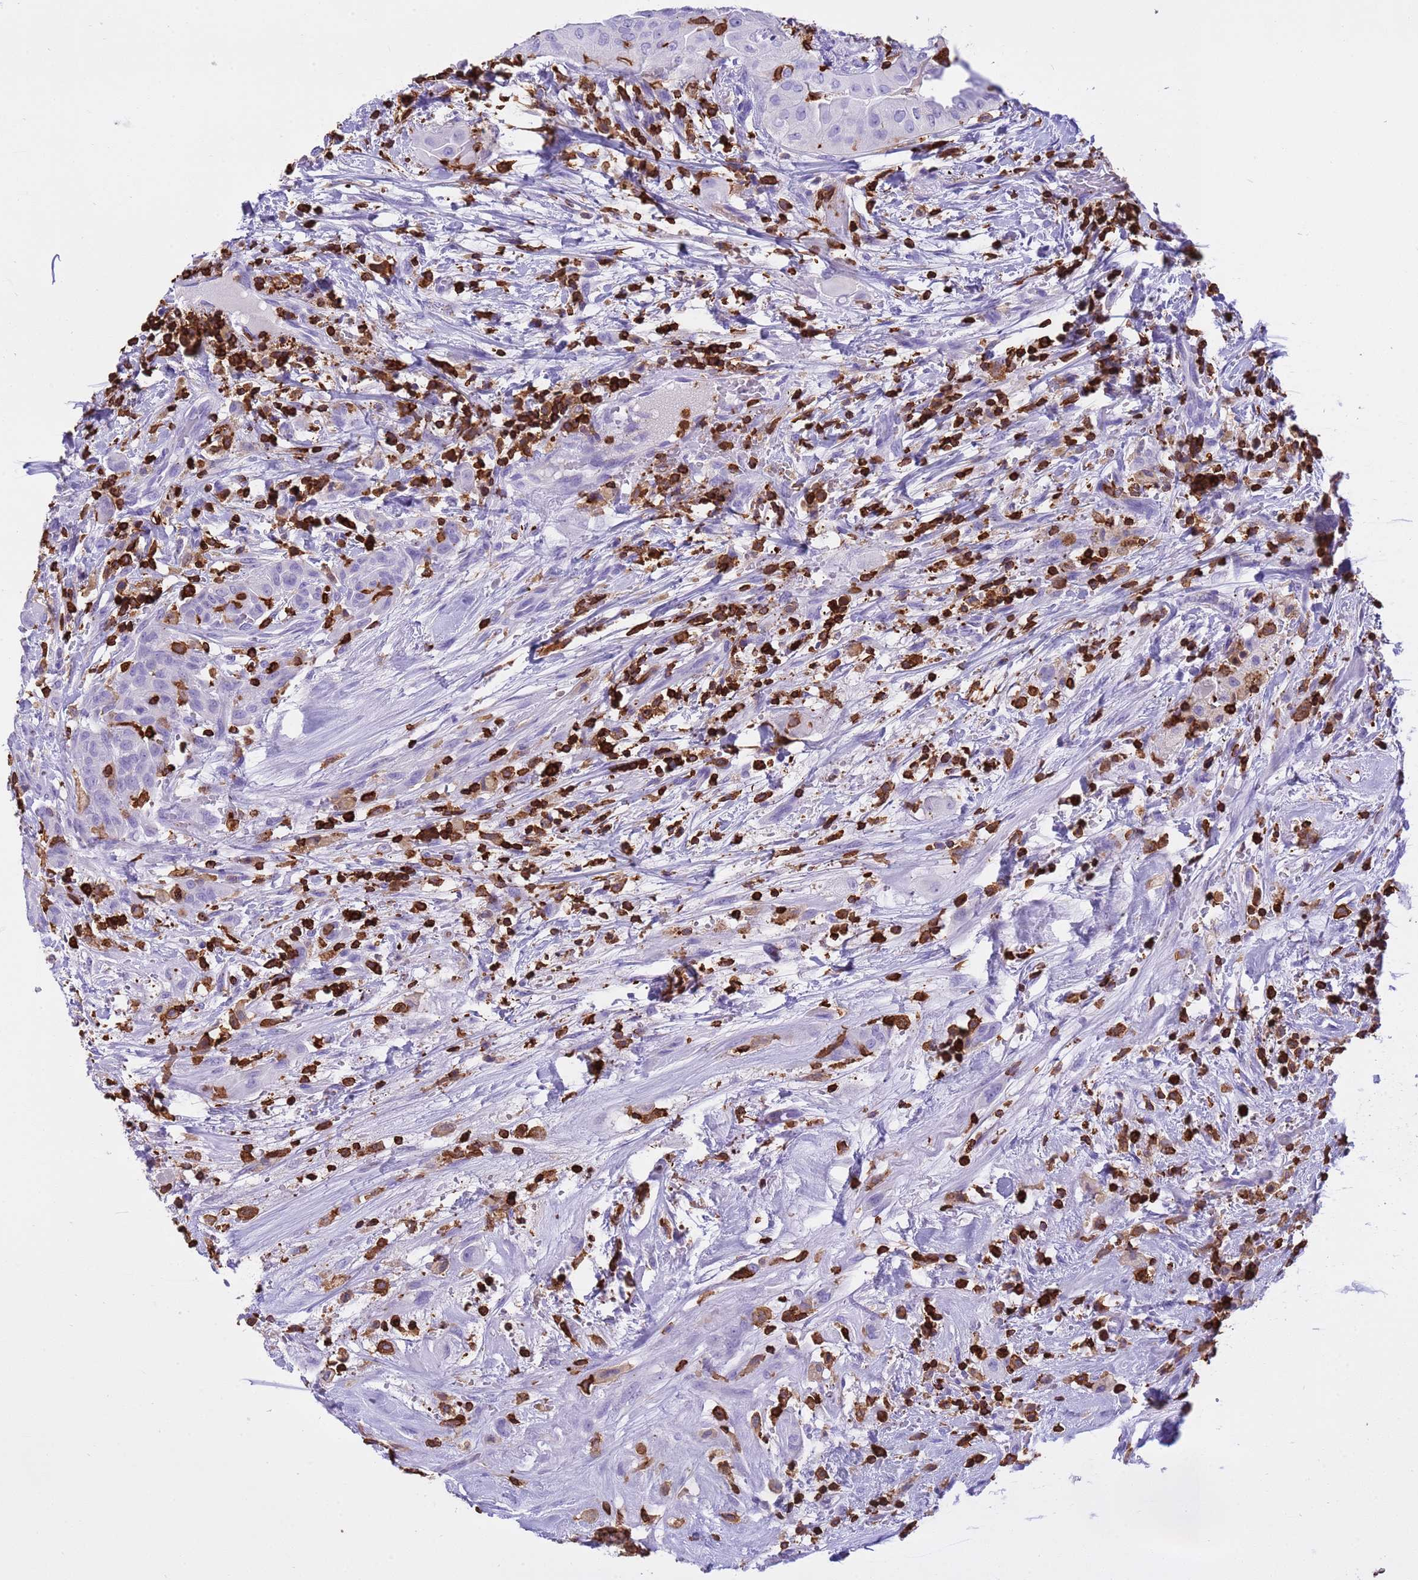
{"staining": {"intensity": "negative", "quantity": "none", "location": "none"}, "tissue": "thyroid cancer", "cell_type": "Tumor cells", "image_type": "cancer", "snomed": [{"axis": "morphology", "description": "Papillary adenocarcinoma, NOS"}, {"axis": "topography", "description": "Thyroid gland"}], "caption": "There is no significant expression in tumor cells of thyroid papillary adenocarcinoma.", "gene": "IRF5", "patient": {"sex": "female", "age": 59}}